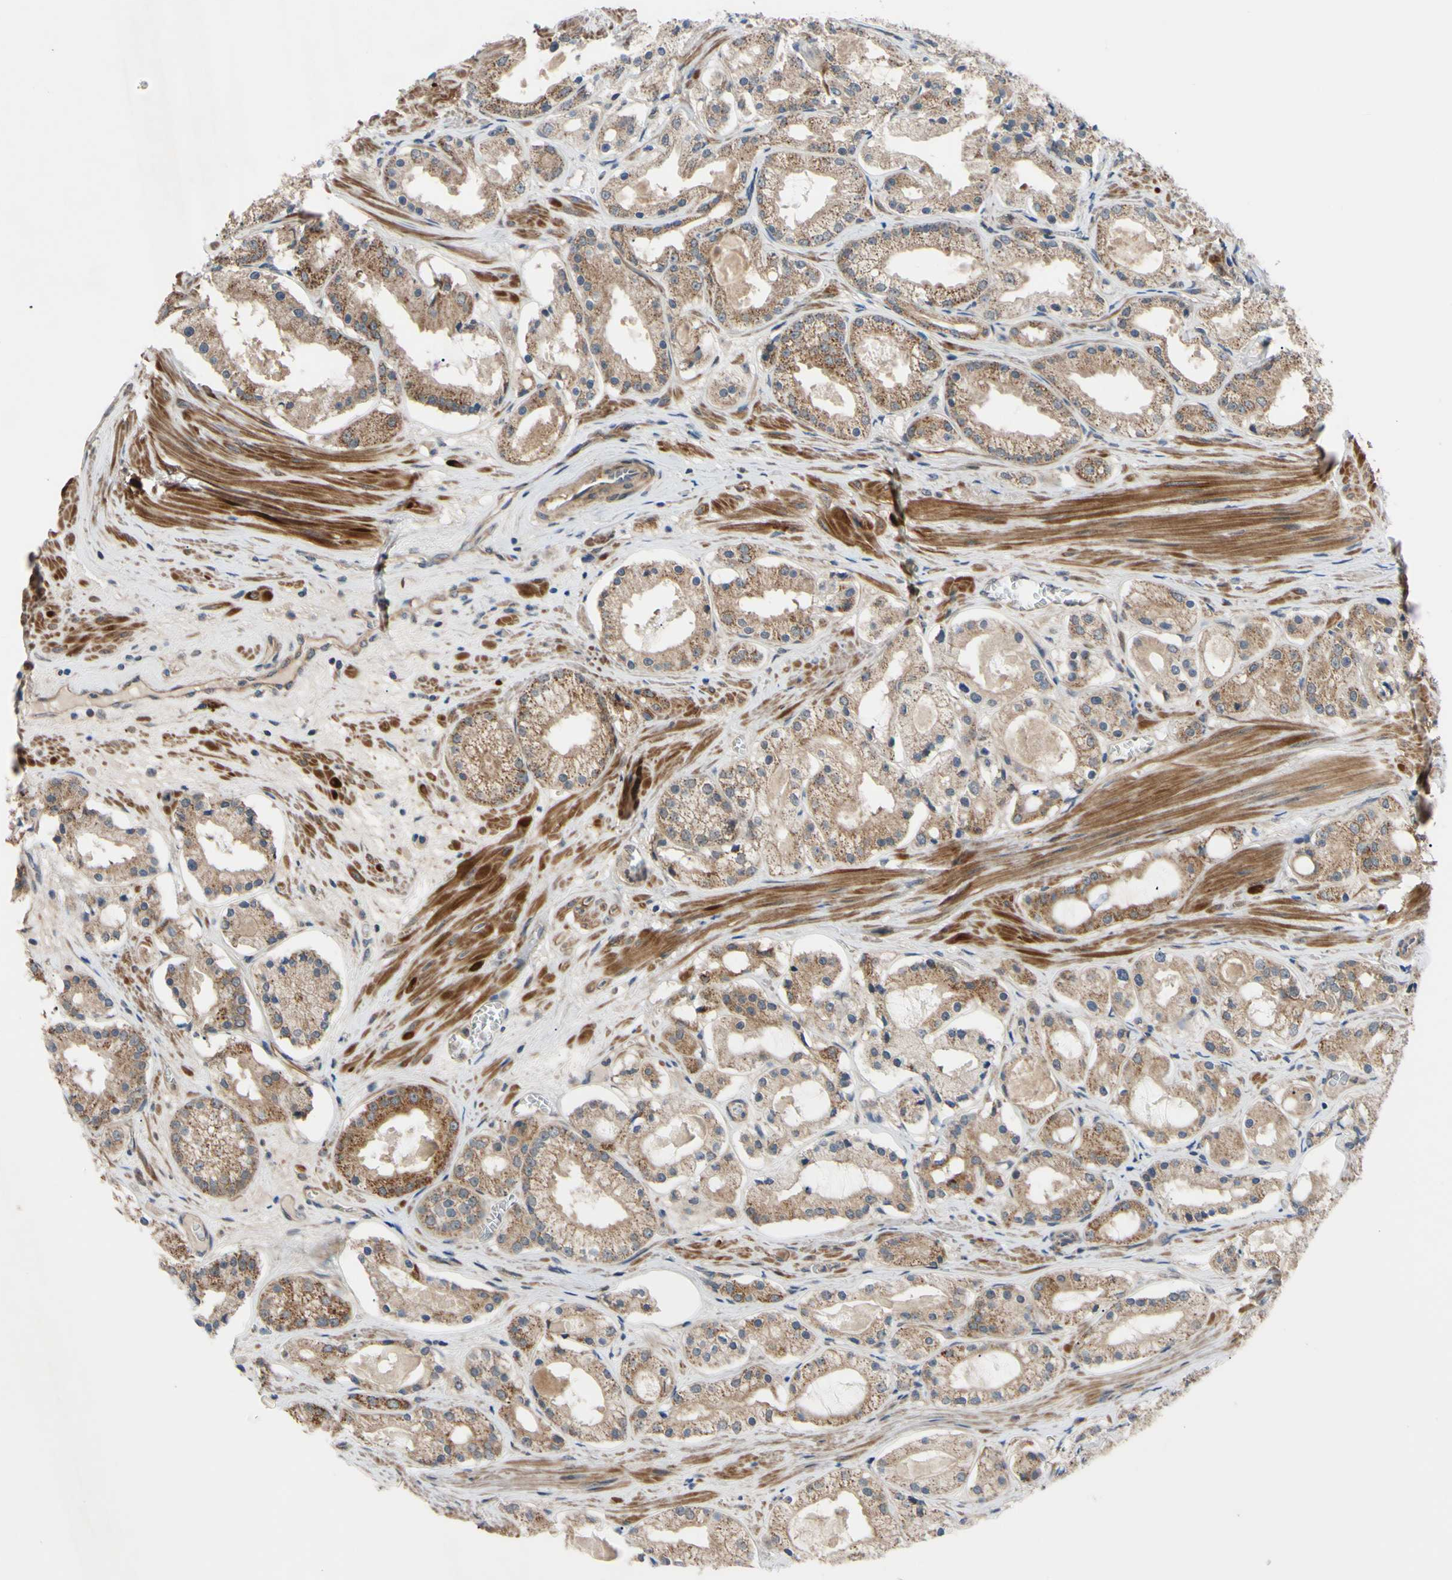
{"staining": {"intensity": "moderate", "quantity": ">75%", "location": "cytoplasmic/membranous"}, "tissue": "prostate cancer", "cell_type": "Tumor cells", "image_type": "cancer", "snomed": [{"axis": "morphology", "description": "Adenocarcinoma, High grade"}, {"axis": "topography", "description": "Prostate"}], "caption": "Human prostate adenocarcinoma (high-grade) stained with a protein marker reveals moderate staining in tumor cells.", "gene": "SVIL", "patient": {"sex": "male", "age": 66}}